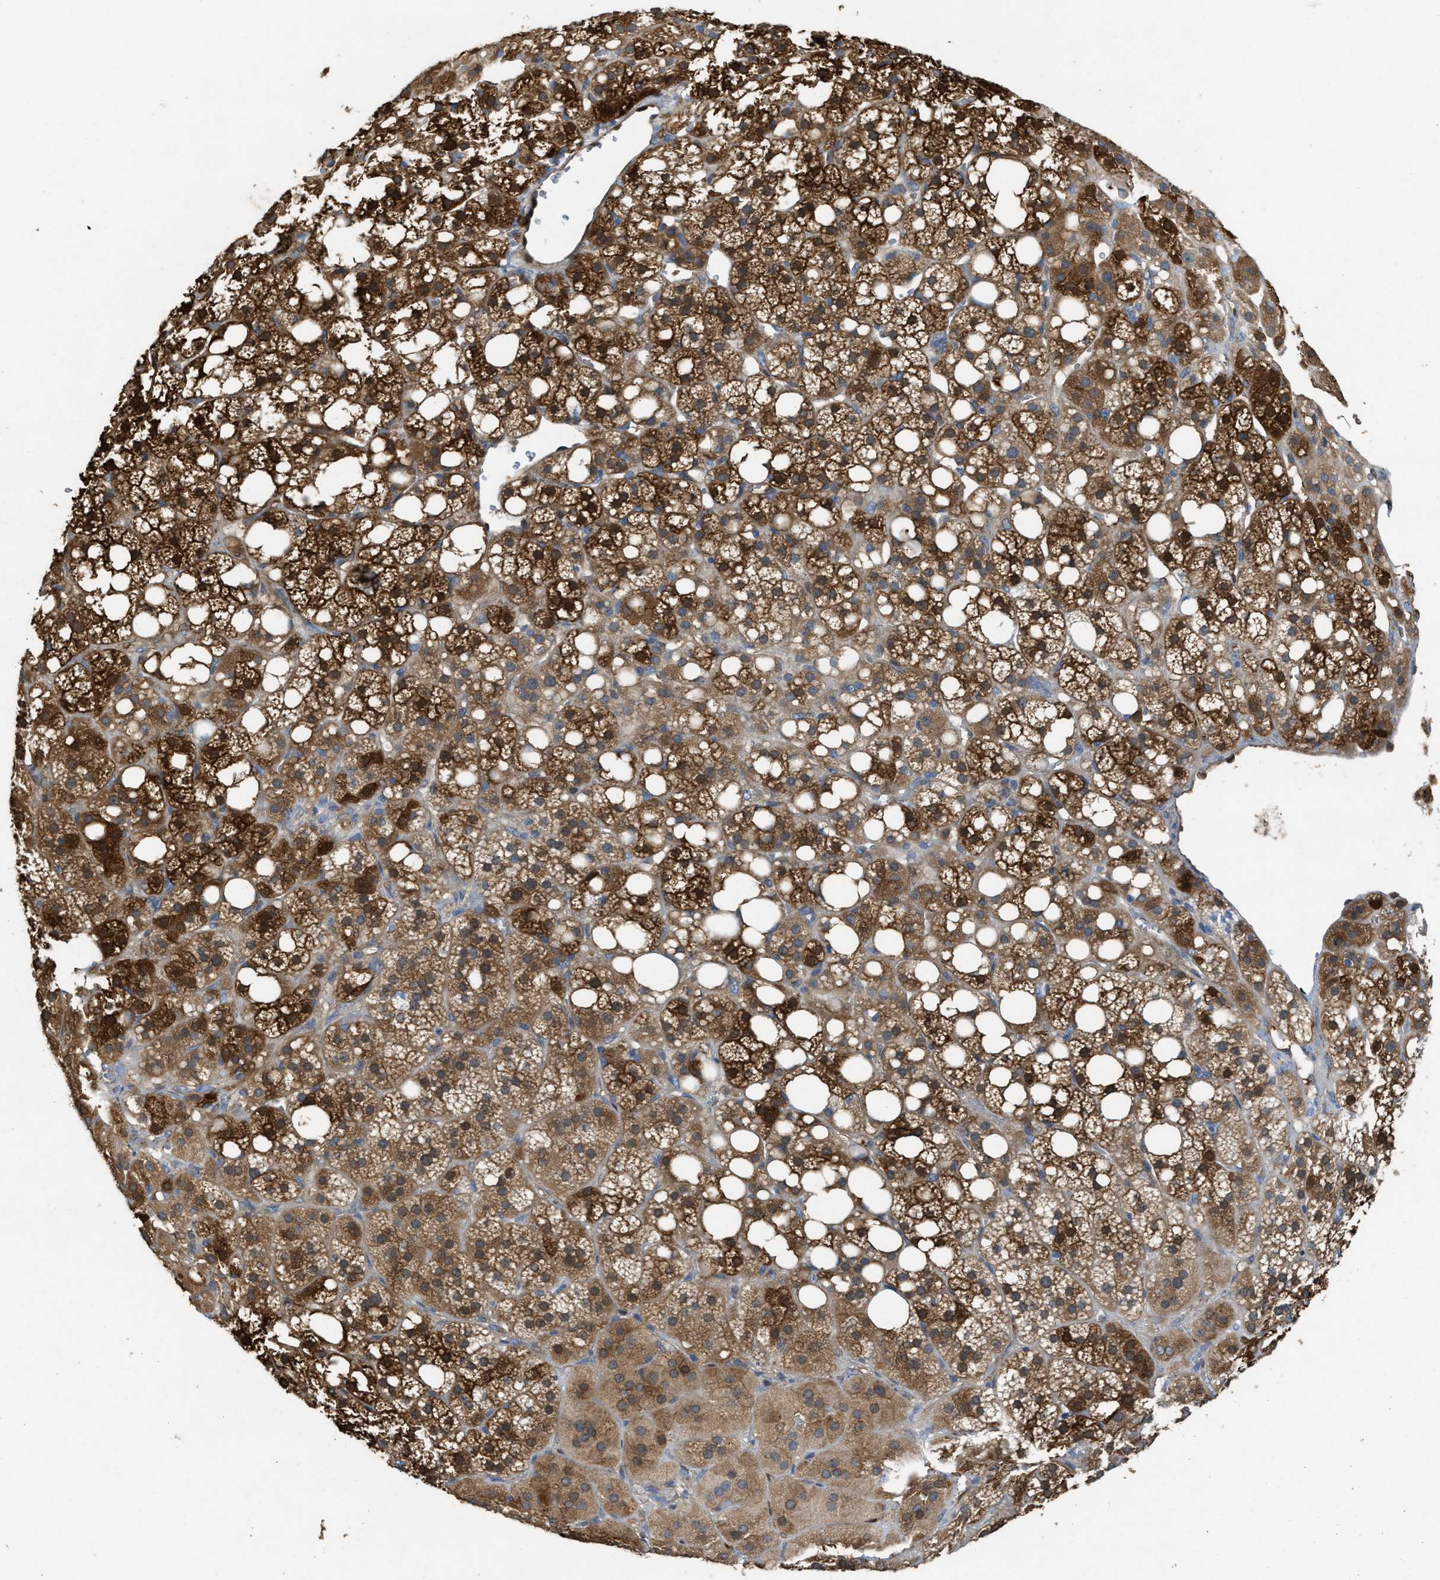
{"staining": {"intensity": "strong", "quantity": ">75%", "location": "cytoplasmic/membranous"}, "tissue": "adrenal gland", "cell_type": "Glandular cells", "image_type": "normal", "snomed": [{"axis": "morphology", "description": "Normal tissue, NOS"}, {"axis": "topography", "description": "Adrenal gland"}], "caption": "DAB (3,3'-diaminobenzidine) immunohistochemical staining of benign adrenal gland displays strong cytoplasmic/membranous protein staining in about >75% of glandular cells. (IHC, brightfield microscopy, high magnification).", "gene": "ASS1", "patient": {"sex": "female", "age": 59}}